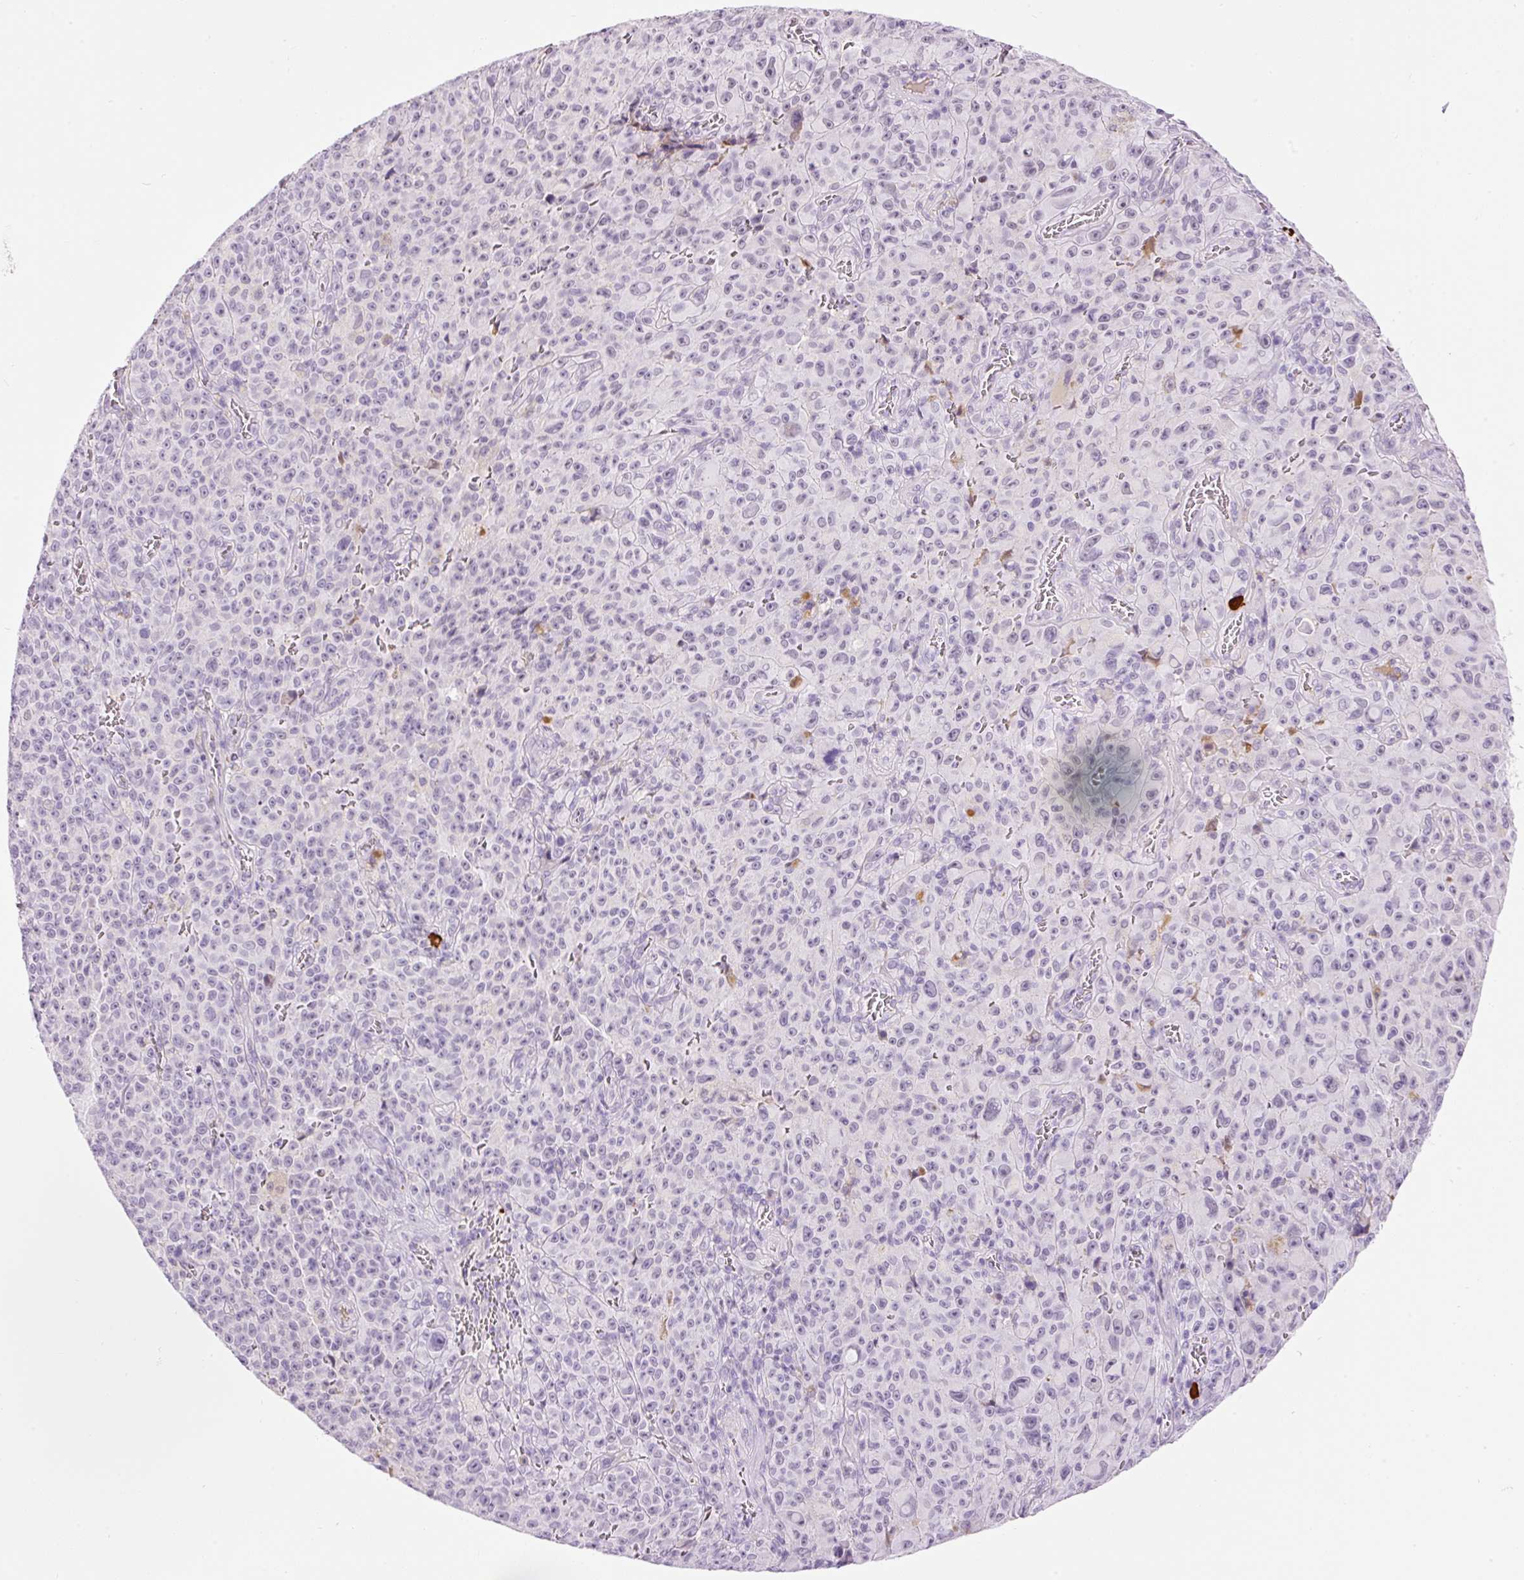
{"staining": {"intensity": "negative", "quantity": "none", "location": "none"}, "tissue": "melanoma", "cell_type": "Tumor cells", "image_type": "cancer", "snomed": [{"axis": "morphology", "description": "Malignant melanoma, NOS"}, {"axis": "topography", "description": "Skin"}], "caption": "The immunohistochemistry image has no significant positivity in tumor cells of melanoma tissue.", "gene": "PRPF38B", "patient": {"sex": "female", "age": 82}}